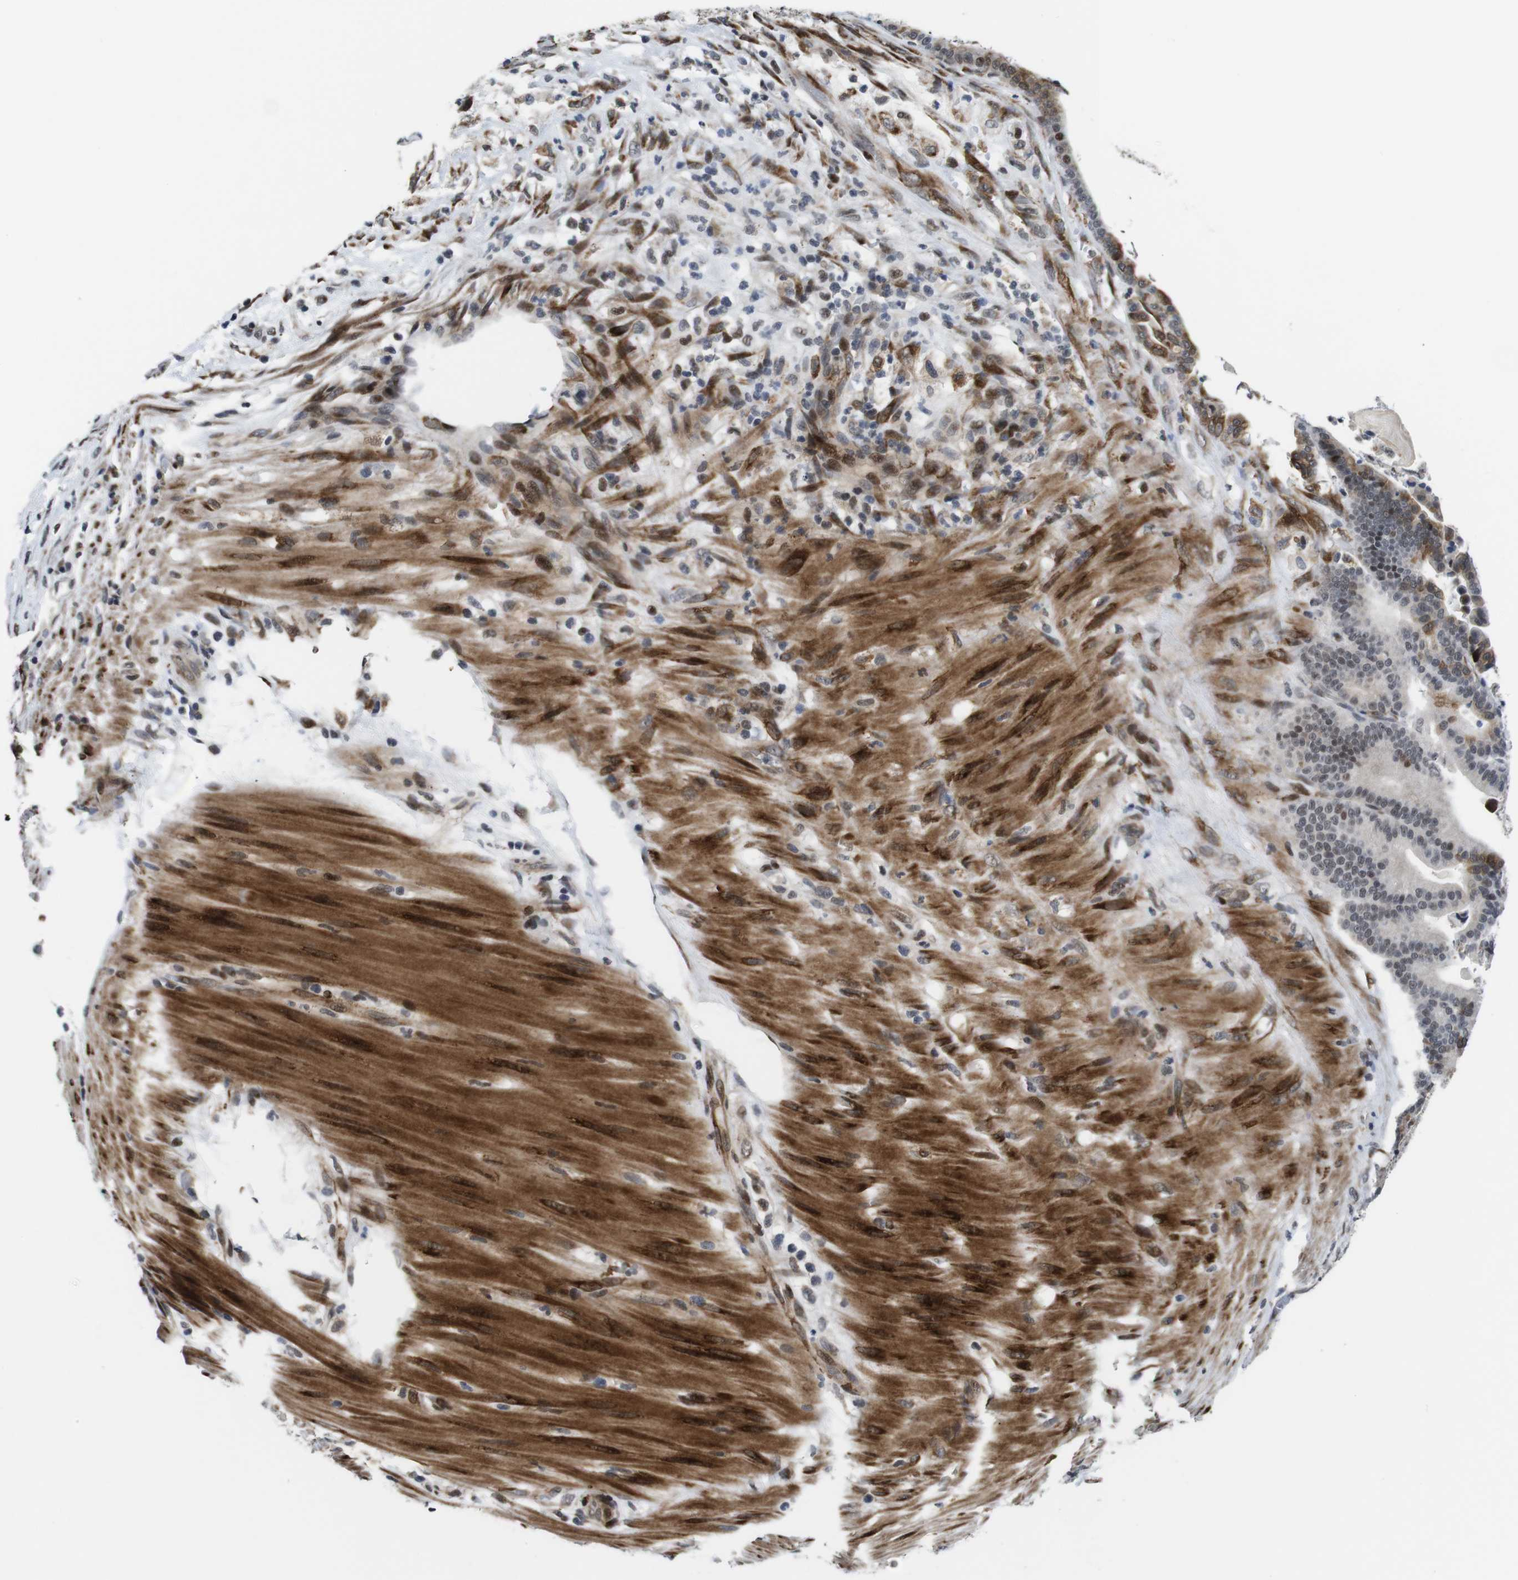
{"staining": {"intensity": "moderate", "quantity": "<25%", "location": "cytoplasmic/membranous,nuclear"}, "tissue": "pancreatic cancer", "cell_type": "Tumor cells", "image_type": "cancer", "snomed": [{"axis": "morphology", "description": "Adenocarcinoma, NOS"}, {"axis": "topography", "description": "Pancreas"}], "caption": "Human pancreatic cancer stained with a brown dye shows moderate cytoplasmic/membranous and nuclear positive staining in about <25% of tumor cells.", "gene": "EIF4G1", "patient": {"sex": "male", "age": 63}}